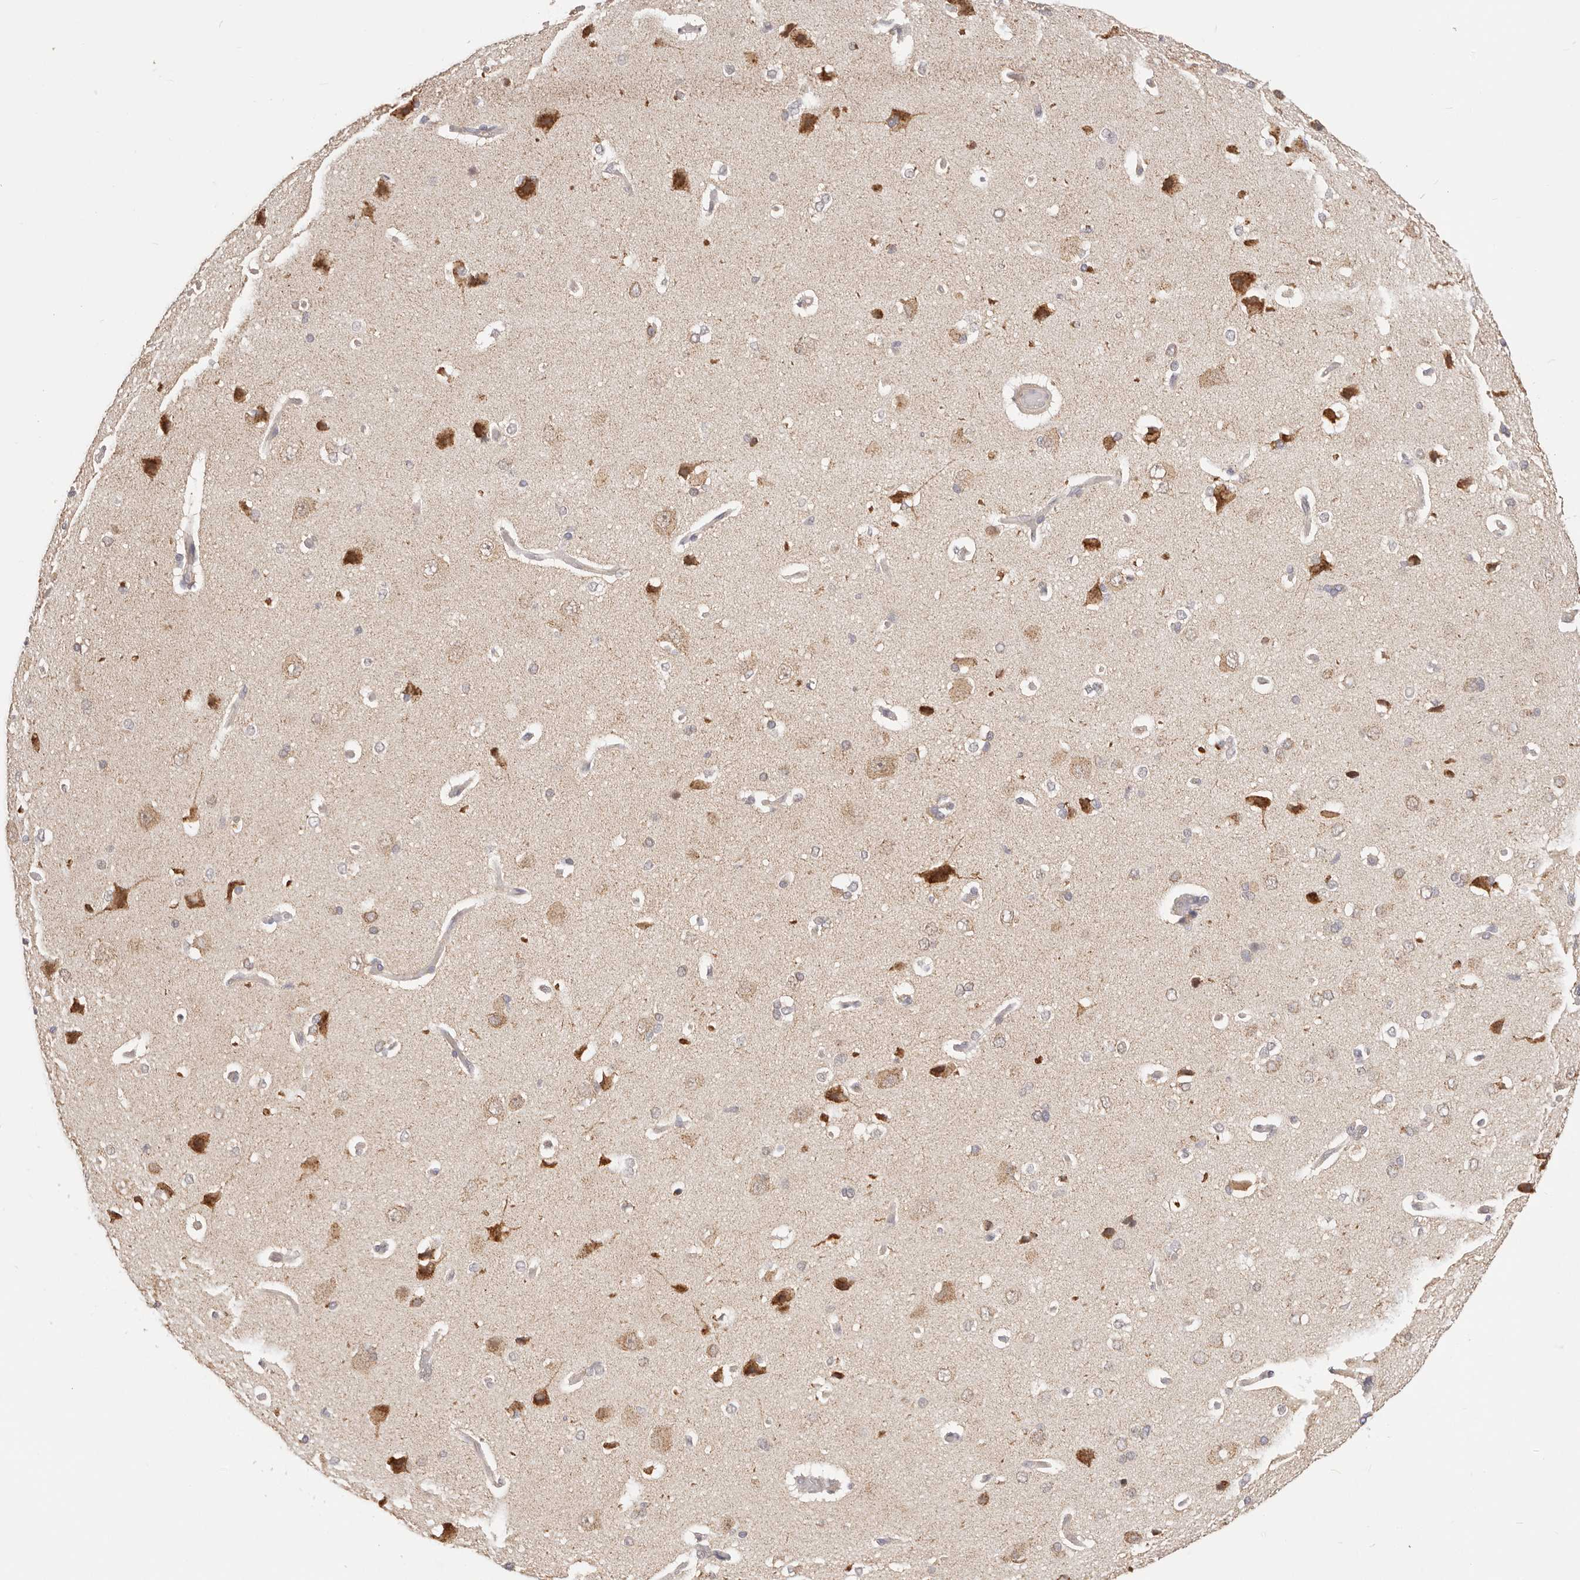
{"staining": {"intensity": "weak", "quantity": "<25%", "location": "cytoplasmic/membranous"}, "tissue": "cerebral cortex", "cell_type": "Endothelial cells", "image_type": "normal", "snomed": [{"axis": "morphology", "description": "Normal tissue, NOS"}, {"axis": "topography", "description": "Cerebral cortex"}], "caption": "Immunohistochemical staining of unremarkable cerebral cortex shows no significant positivity in endothelial cells.", "gene": "KCMF1", "patient": {"sex": "male", "age": 62}}